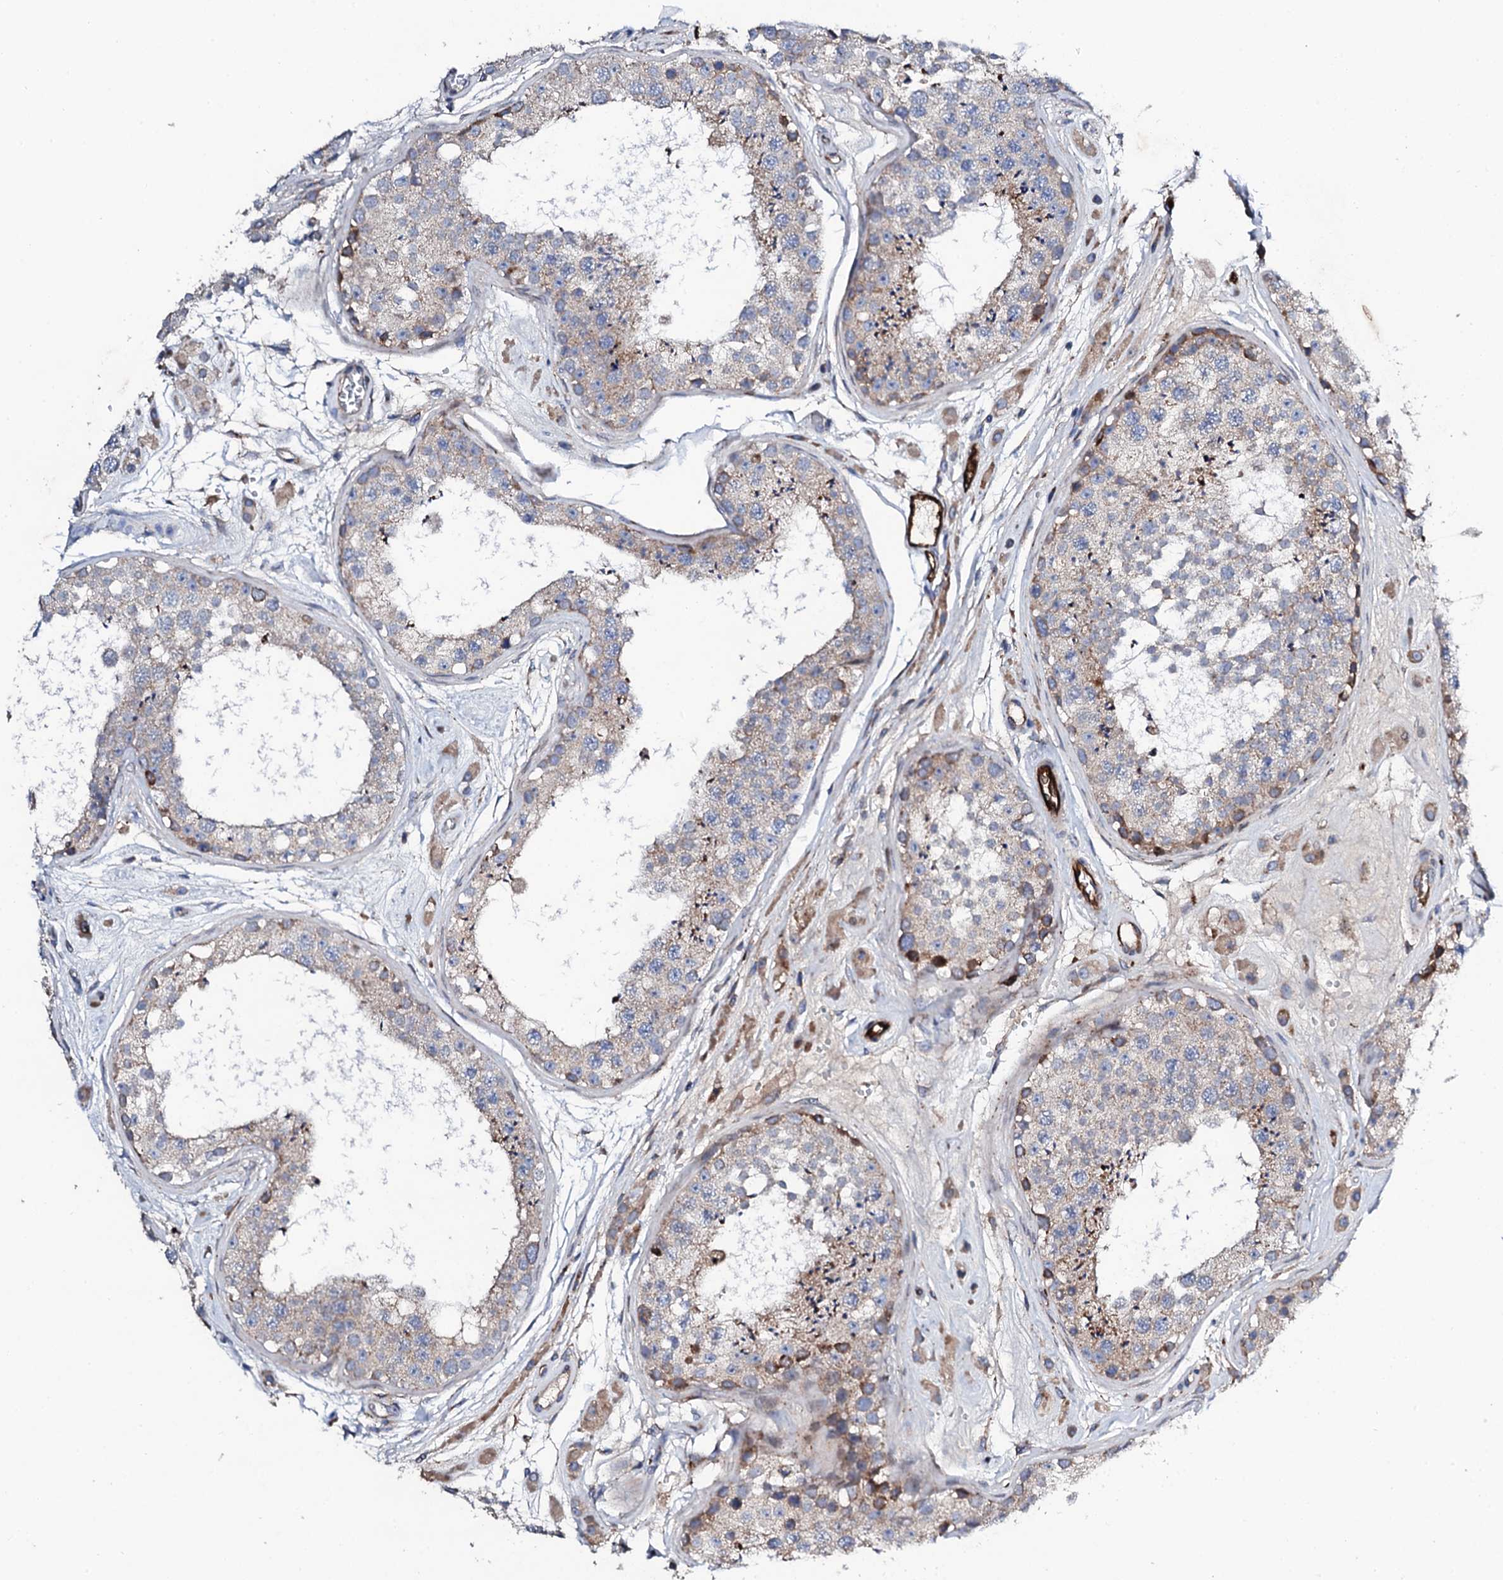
{"staining": {"intensity": "strong", "quantity": "<25%", "location": "cytoplasmic/membranous"}, "tissue": "testis", "cell_type": "Cells in seminiferous ducts", "image_type": "normal", "snomed": [{"axis": "morphology", "description": "Normal tissue, NOS"}, {"axis": "topography", "description": "Testis"}], "caption": "Protein expression analysis of normal testis displays strong cytoplasmic/membranous staining in approximately <25% of cells in seminiferous ducts. (DAB (3,3'-diaminobenzidine) = brown stain, brightfield microscopy at high magnification).", "gene": "DBX1", "patient": {"sex": "male", "age": 25}}